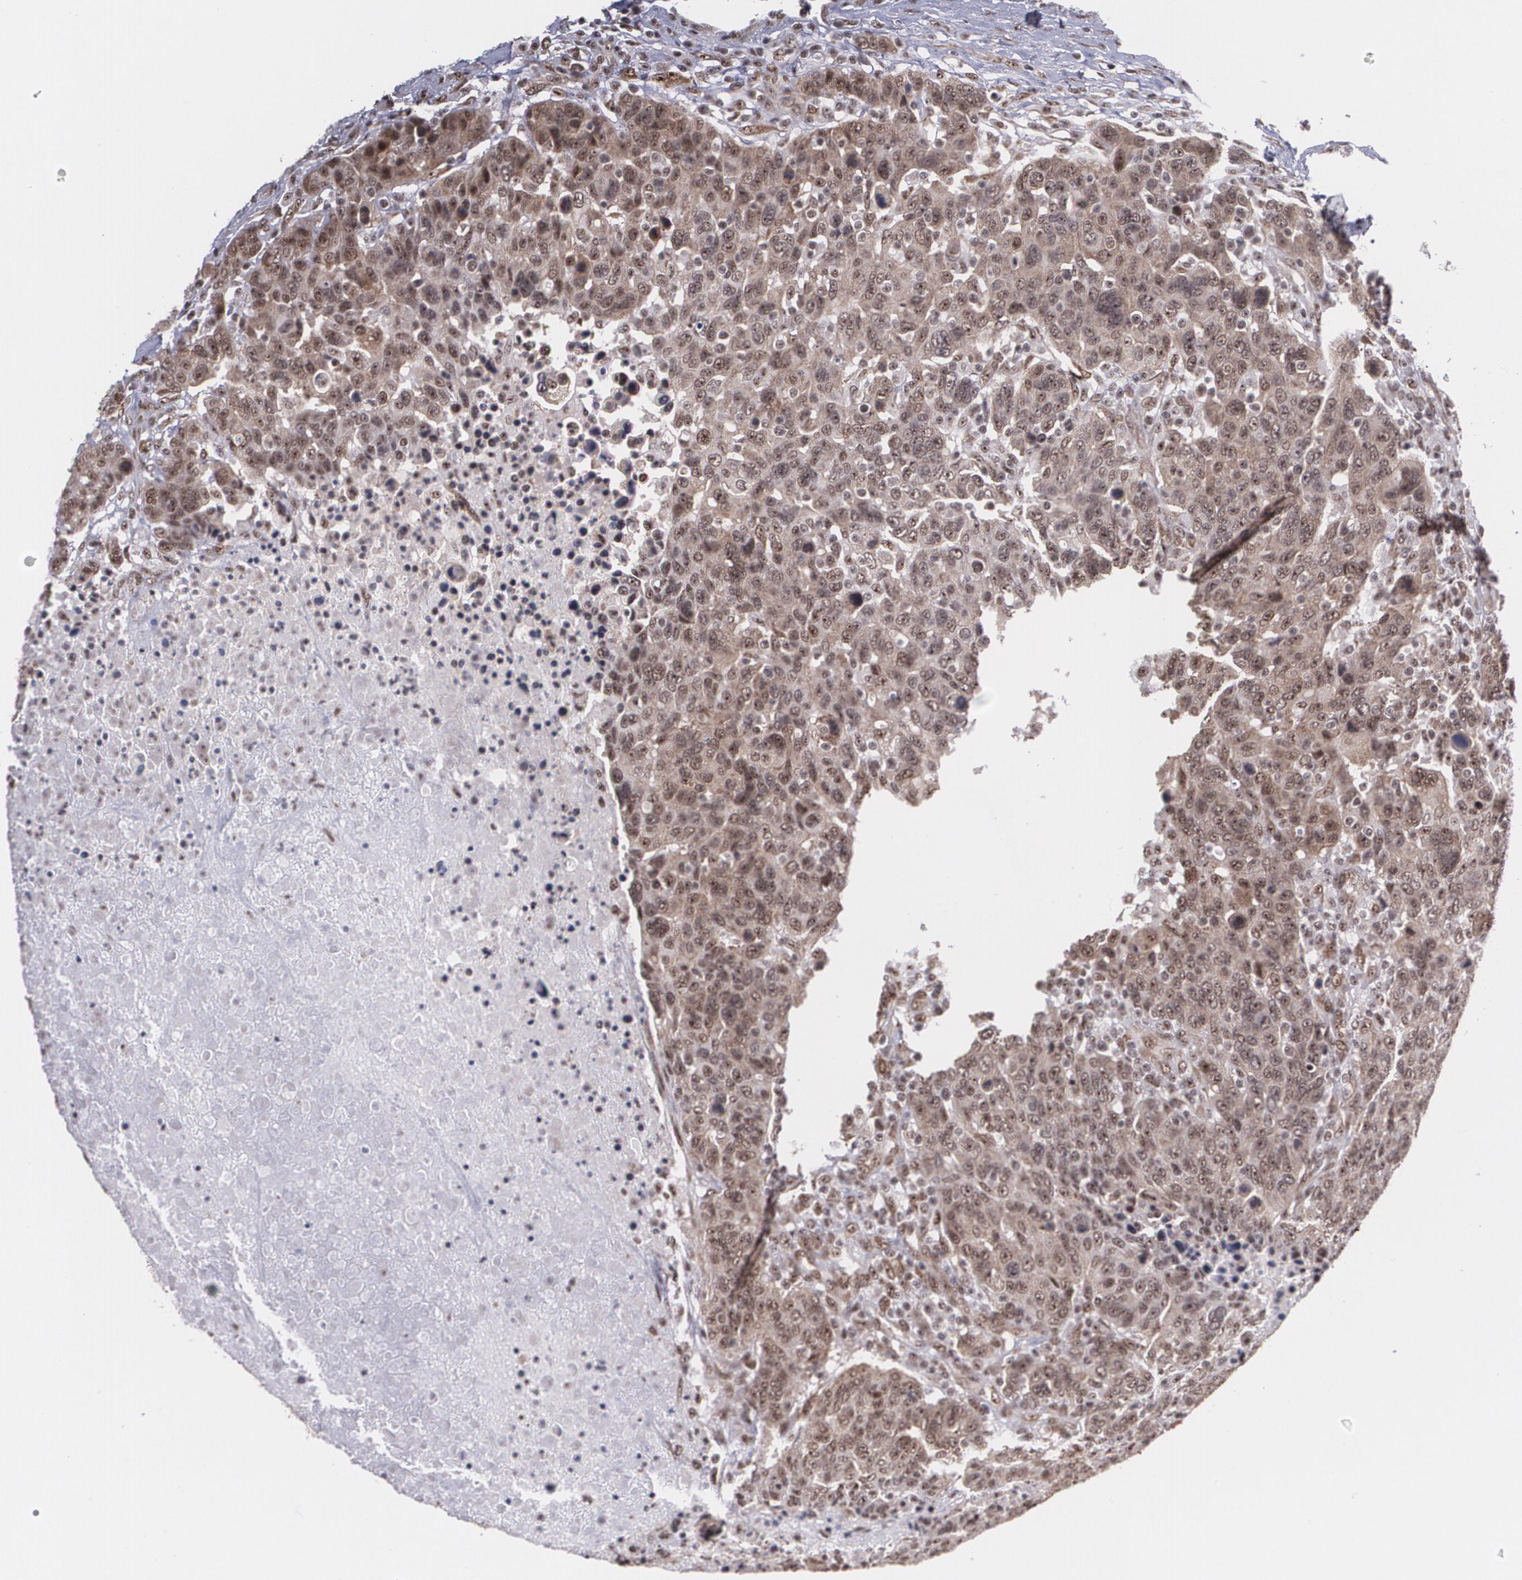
{"staining": {"intensity": "strong", "quantity": ">75%", "location": "cytoplasmic/membranous,nuclear"}, "tissue": "breast cancer", "cell_type": "Tumor cells", "image_type": "cancer", "snomed": [{"axis": "morphology", "description": "Duct carcinoma"}, {"axis": "topography", "description": "Breast"}], "caption": "Brown immunohistochemical staining in human breast cancer (infiltrating ductal carcinoma) demonstrates strong cytoplasmic/membranous and nuclear staining in about >75% of tumor cells.", "gene": "C6orf15", "patient": {"sex": "female", "age": 37}}